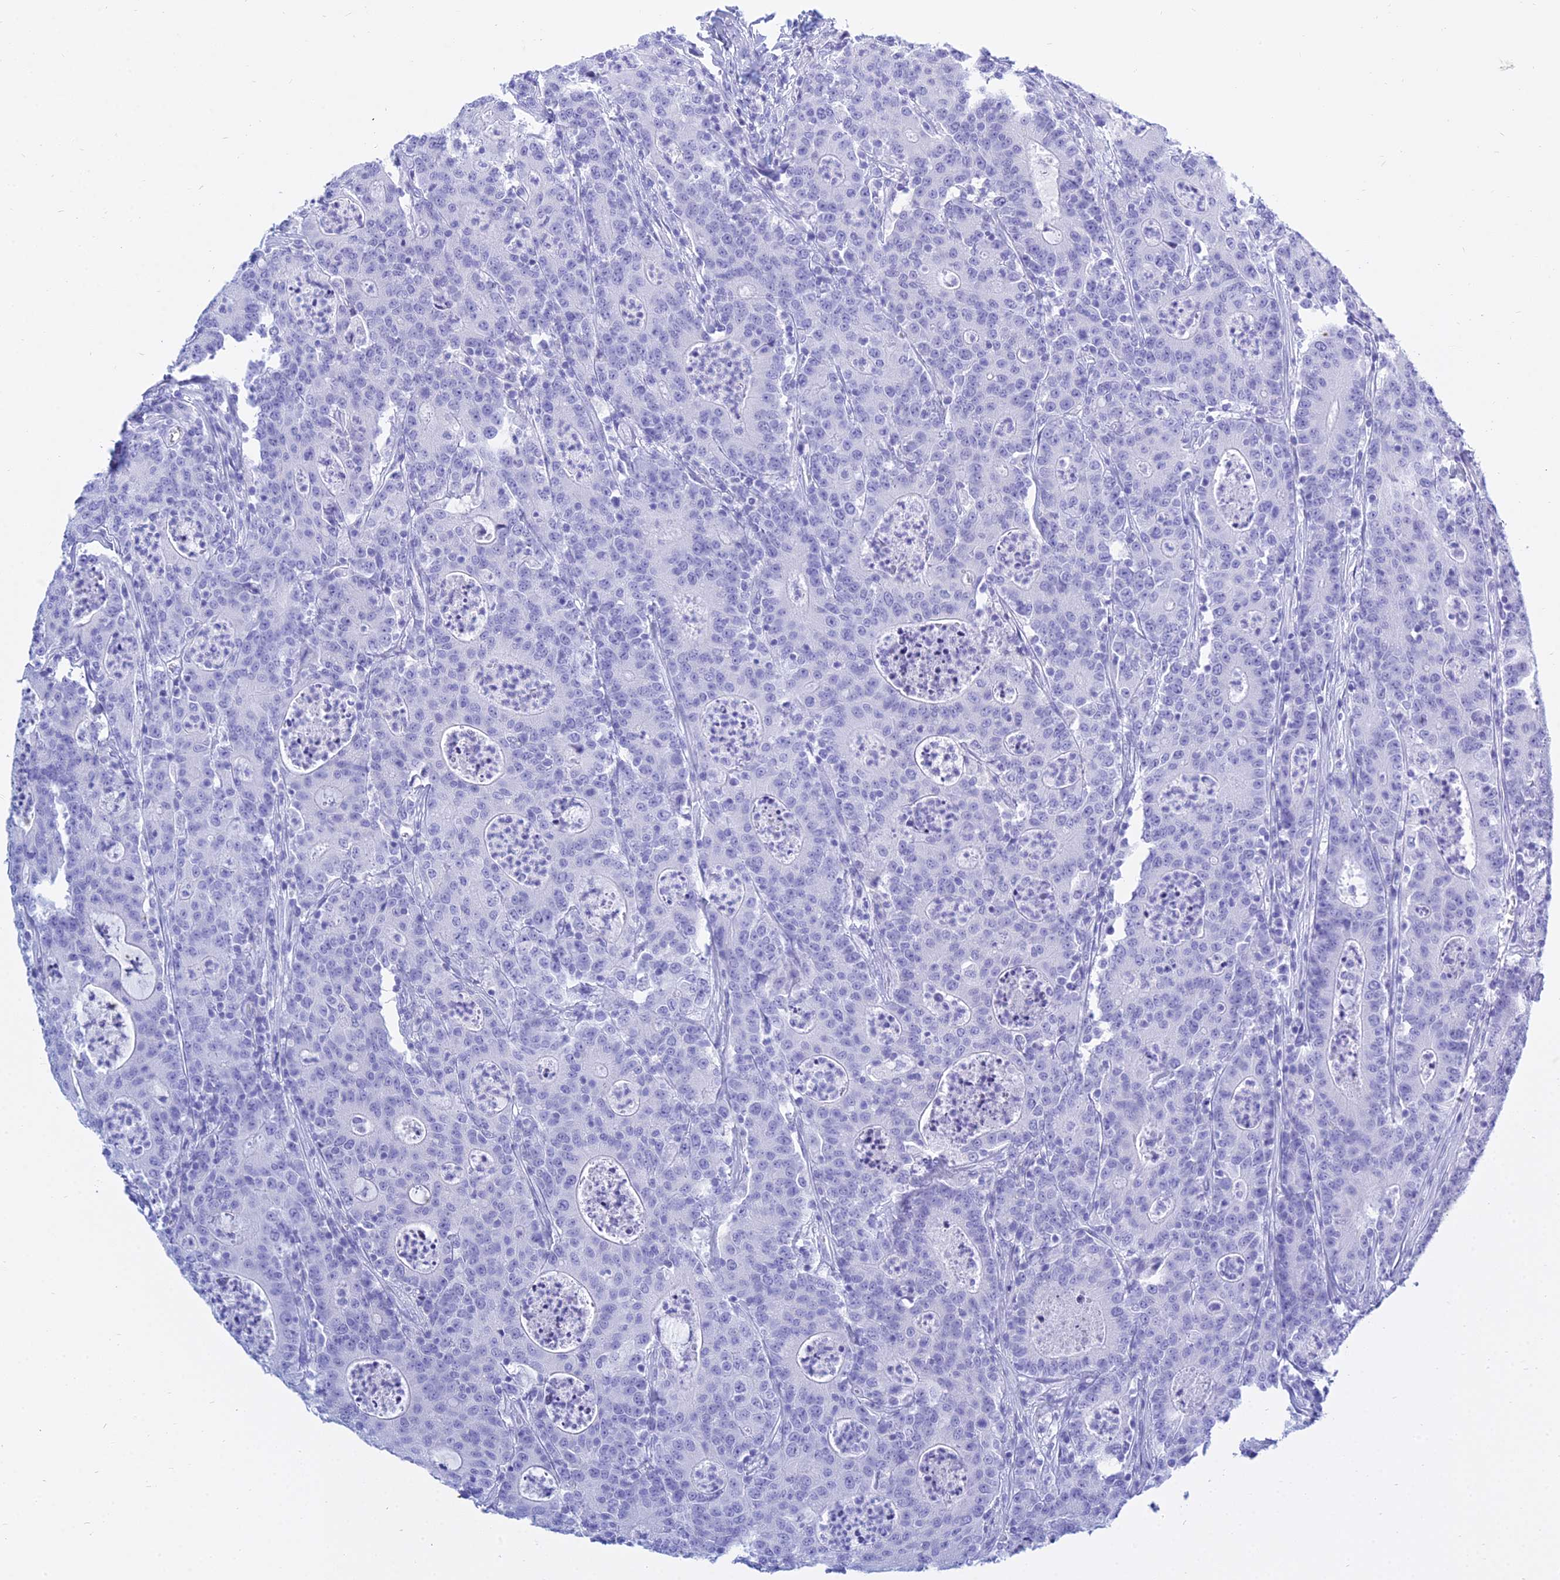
{"staining": {"intensity": "negative", "quantity": "none", "location": "none"}, "tissue": "colorectal cancer", "cell_type": "Tumor cells", "image_type": "cancer", "snomed": [{"axis": "morphology", "description": "Adenocarcinoma, NOS"}, {"axis": "topography", "description": "Colon"}], "caption": "High magnification brightfield microscopy of adenocarcinoma (colorectal) stained with DAB (brown) and counterstained with hematoxylin (blue): tumor cells show no significant staining.", "gene": "PATE4", "patient": {"sex": "male", "age": 83}}